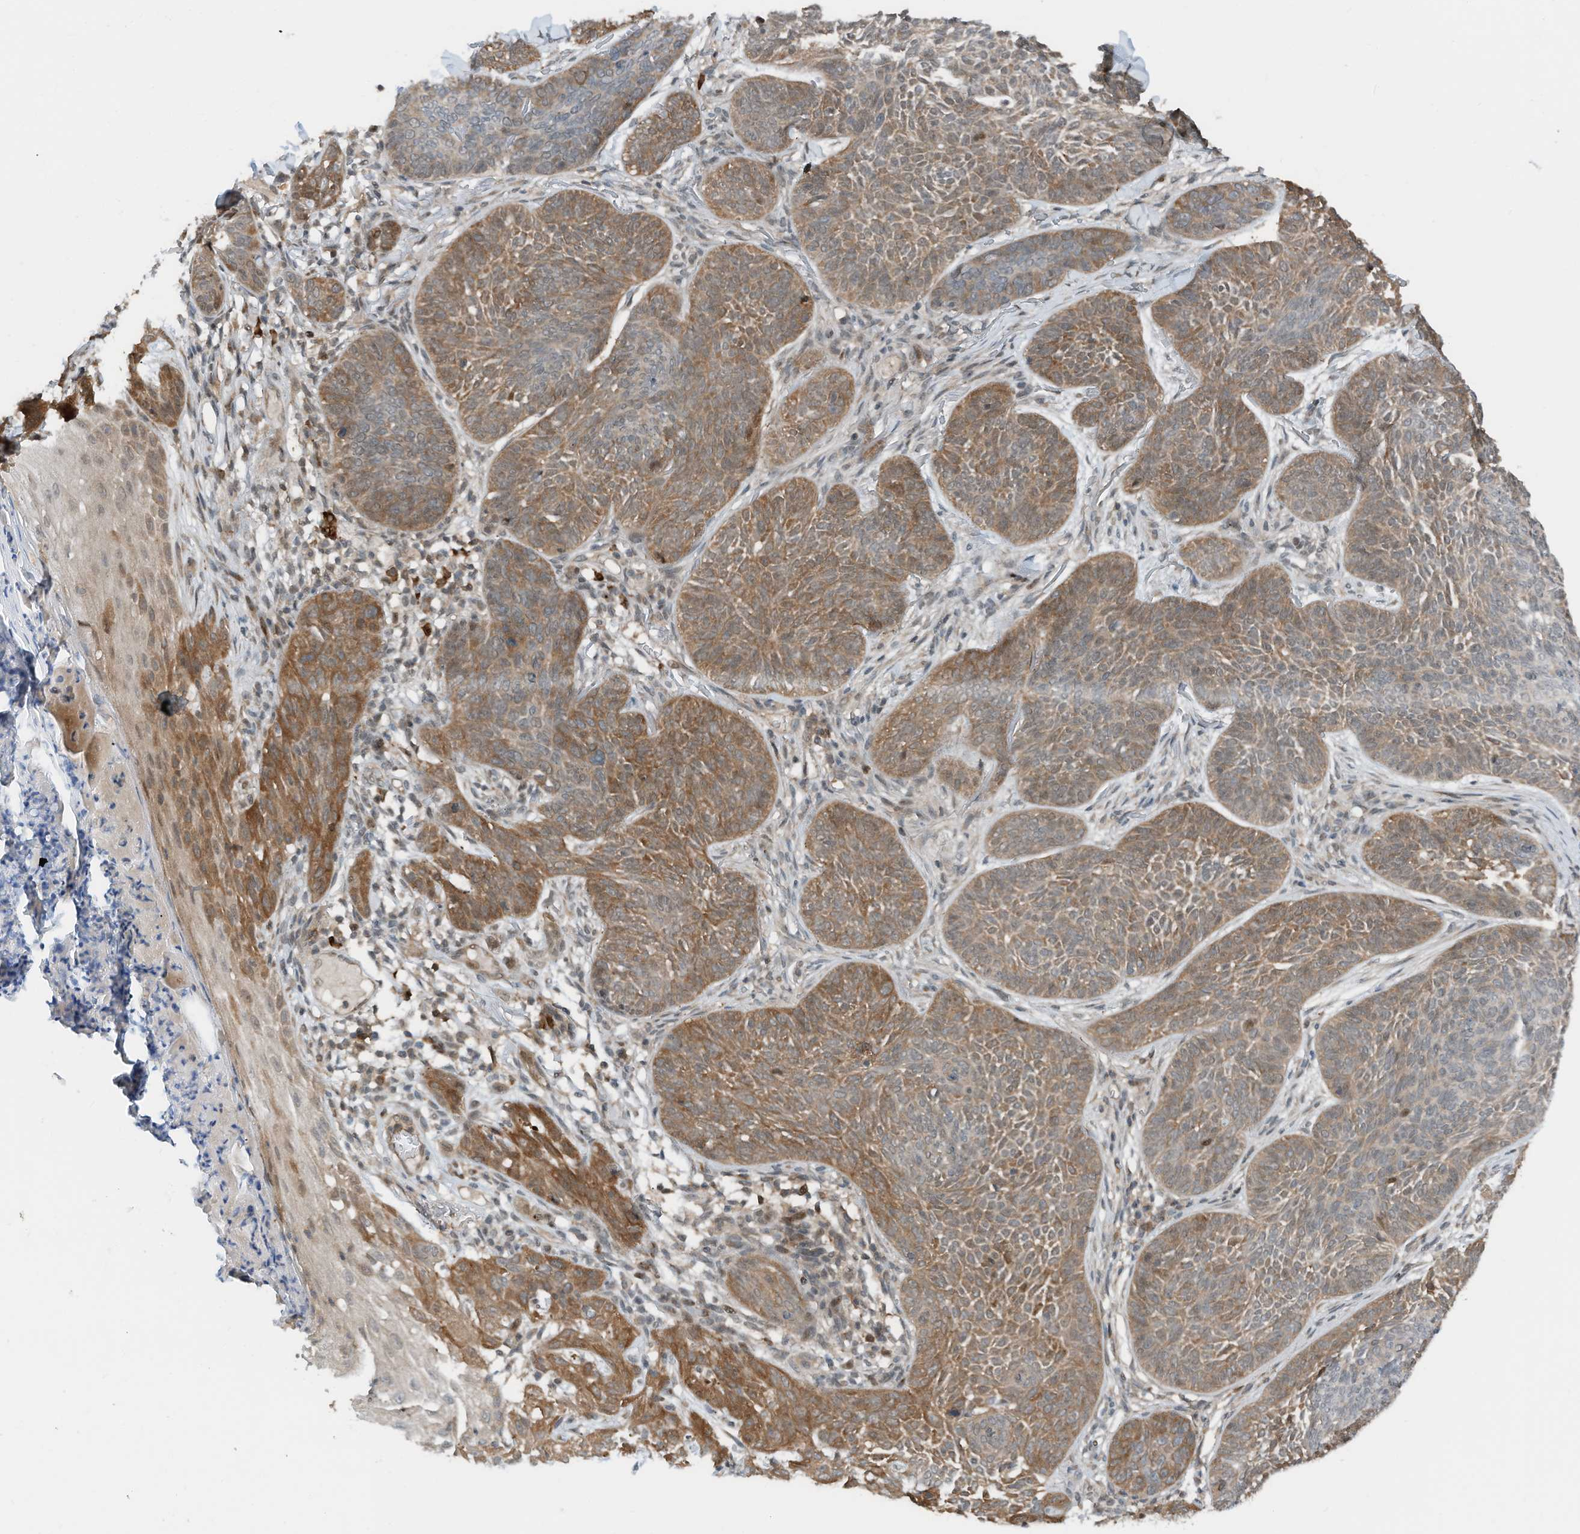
{"staining": {"intensity": "moderate", "quantity": ">75%", "location": "cytoplasmic/membranous"}, "tissue": "skin cancer", "cell_type": "Tumor cells", "image_type": "cancer", "snomed": [{"axis": "morphology", "description": "Basal cell carcinoma"}, {"axis": "topography", "description": "Skin"}], "caption": "Immunohistochemical staining of human skin cancer exhibits medium levels of moderate cytoplasmic/membranous protein positivity in about >75% of tumor cells. The protein is shown in brown color, while the nuclei are stained blue.", "gene": "RMND1", "patient": {"sex": "male", "age": 85}}